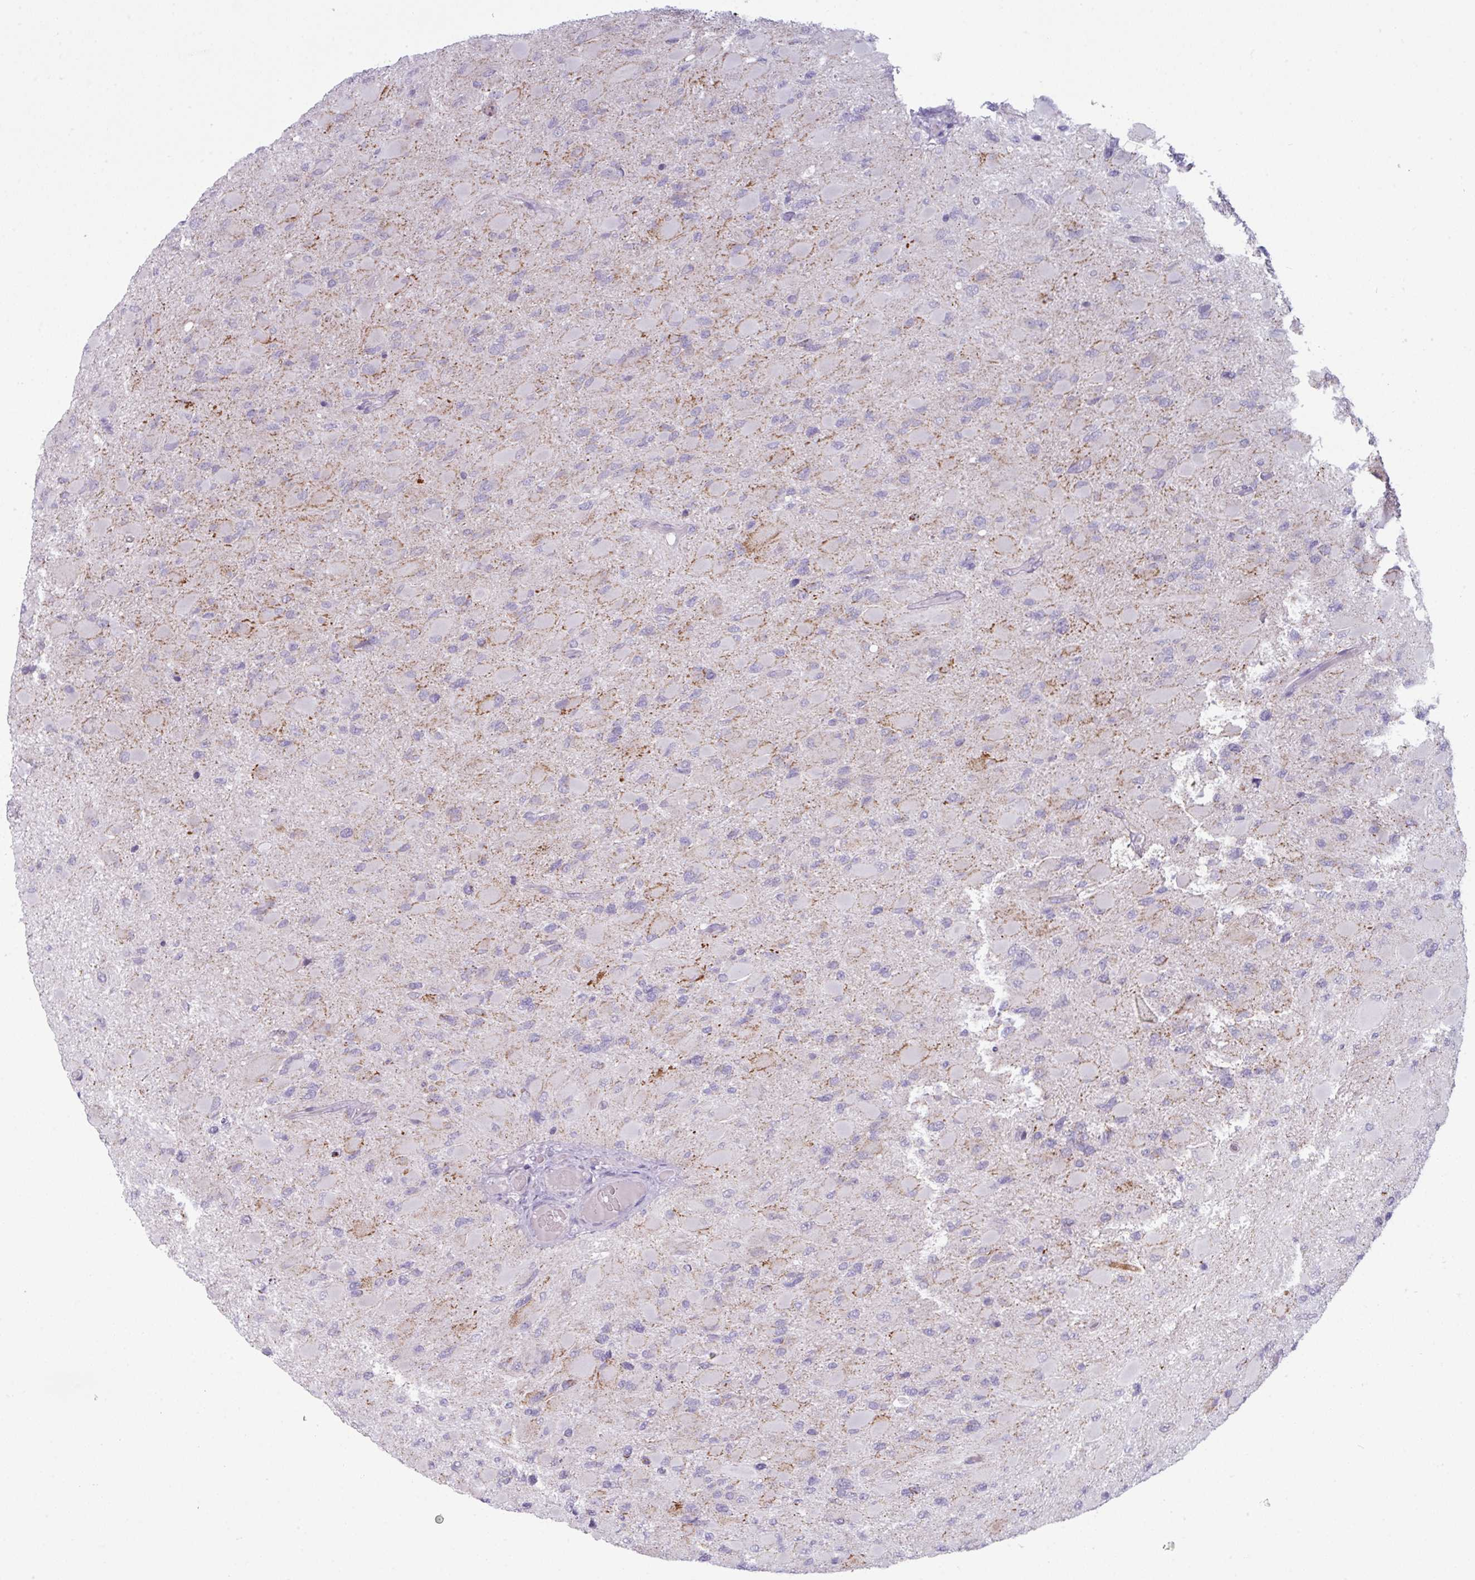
{"staining": {"intensity": "negative", "quantity": "none", "location": "none"}, "tissue": "glioma", "cell_type": "Tumor cells", "image_type": "cancer", "snomed": [{"axis": "morphology", "description": "Glioma, malignant, High grade"}, {"axis": "topography", "description": "Cerebral cortex"}], "caption": "There is no significant positivity in tumor cells of malignant glioma (high-grade). Nuclei are stained in blue.", "gene": "ZNF615", "patient": {"sex": "female", "age": 36}}